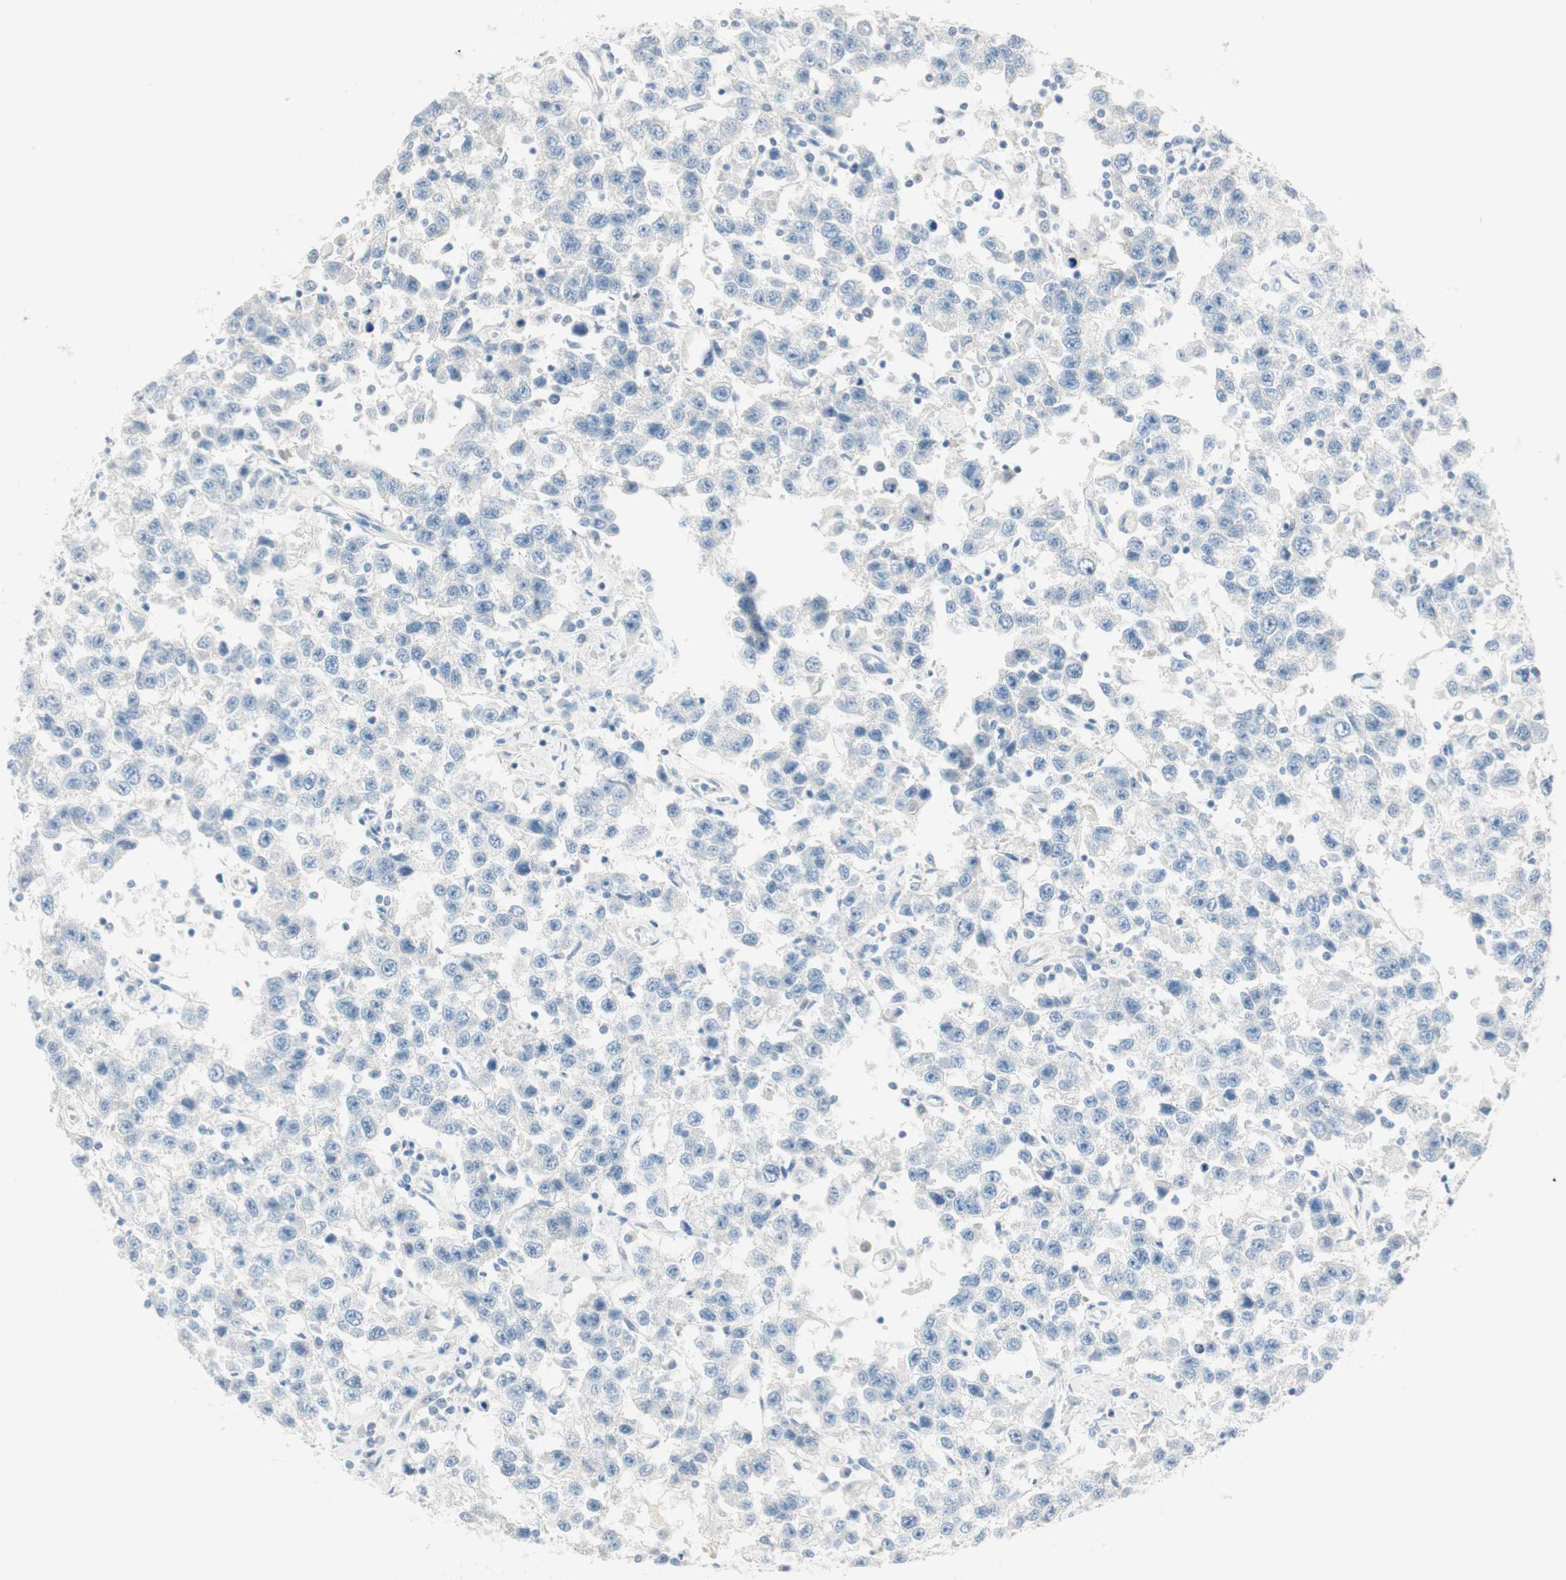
{"staining": {"intensity": "negative", "quantity": "none", "location": "none"}, "tissue": "testis cancer", "cell_type": "Tumor cells", "image_type": "cancer", "snomed": [{"axis": "morphology", "description": "Seminoma, NOS"}, {"axis": "topography", "description": "Testis"}], "caption": "Human testis cancer (seminoma) stained for a protein using immunohistochemistry (IHC) shows no expression in tumor cells.", "gene": "CDK3", "patient": {"sex": "male", "age": 41}}